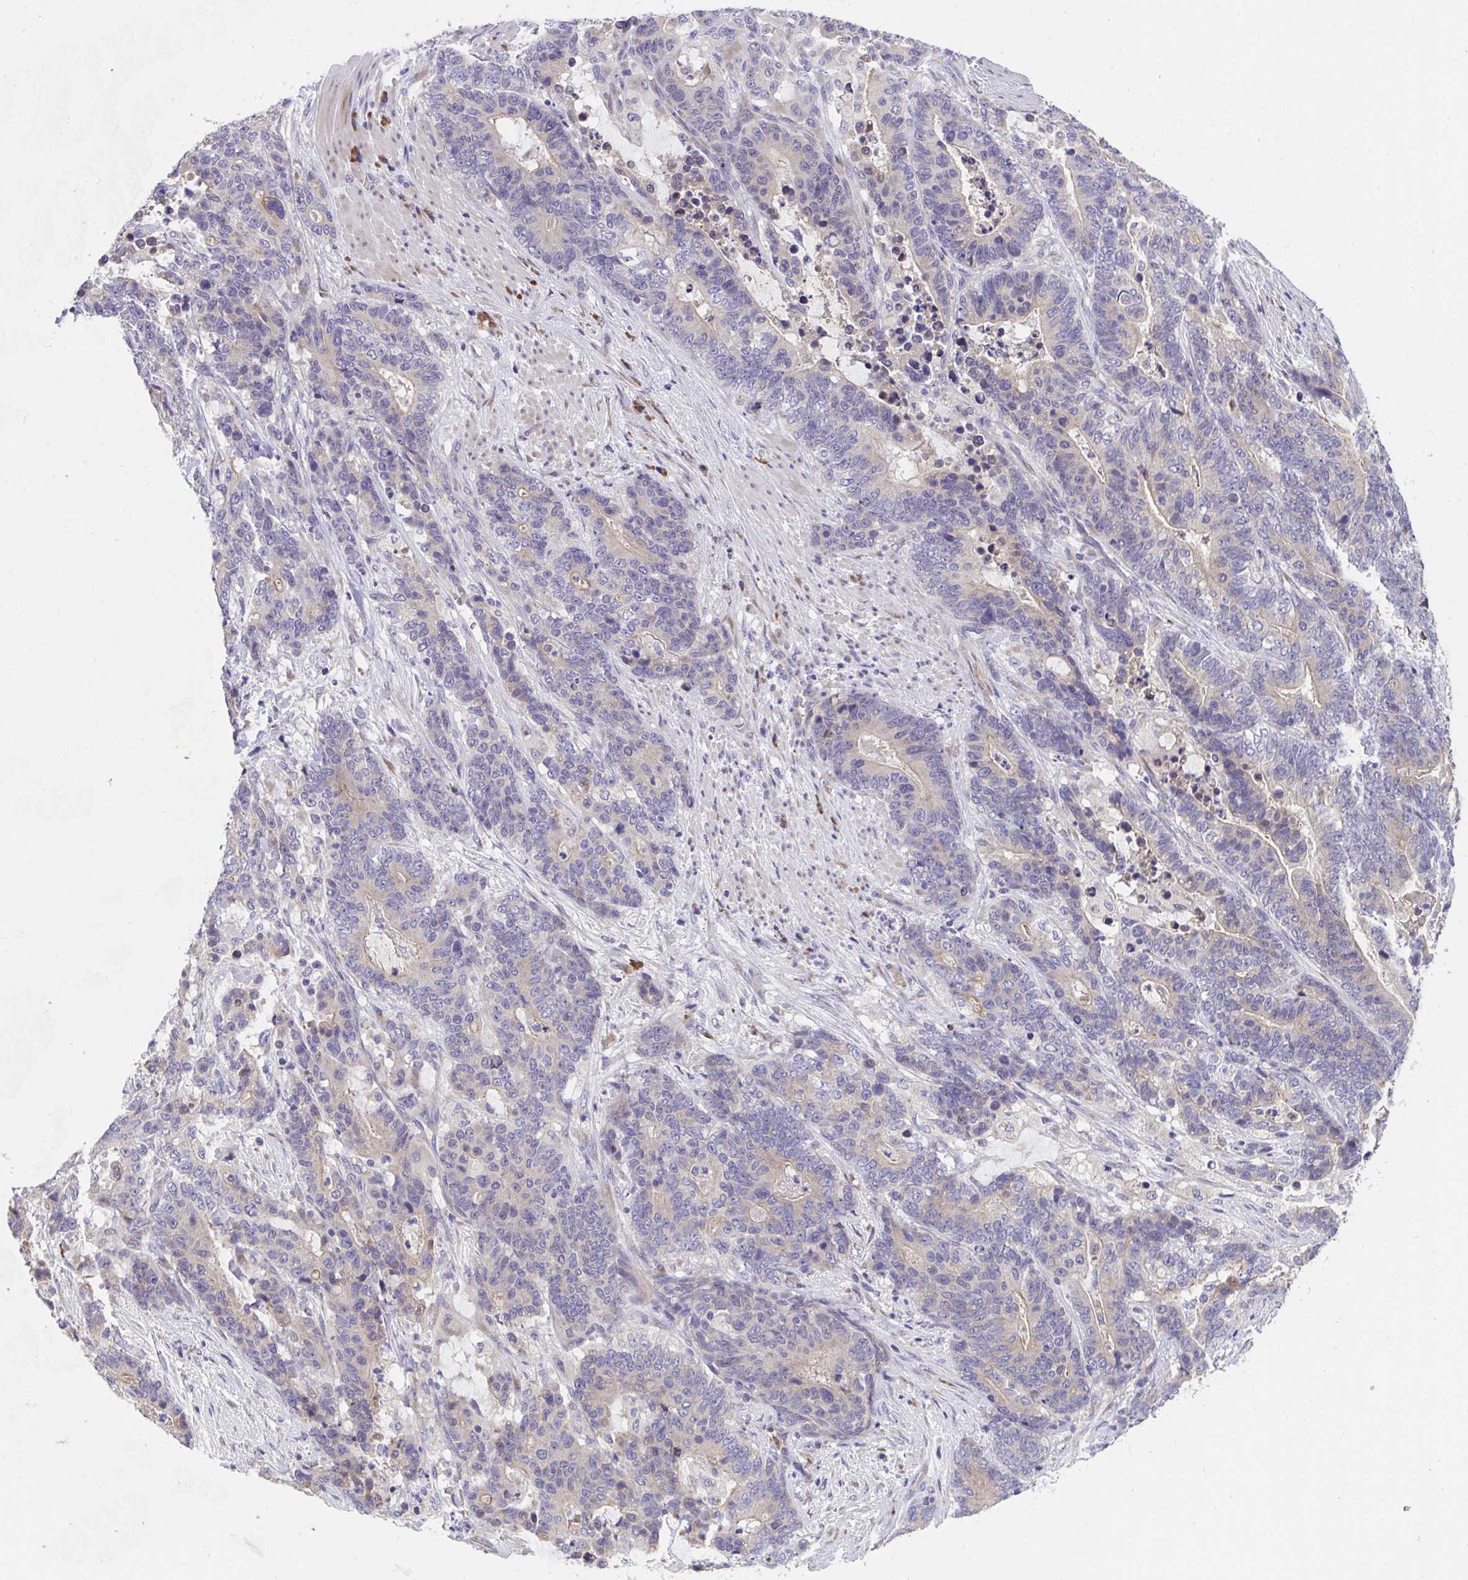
{"staining": {"intensity": "negative", "quantity": "none", "location": "none"}, "tissue": "stomach cancer", "cell_type": "Tumor cells", "image_type": "cancer", "snomed": [{"axis": "morphology", "description": "Normal tissue, NOS"}, {"axis": "morphology", "description": "Adenocarcinoma, NOS"}, {"axis": "topography", "description": "Stomach"}], "caption": "The micrograph shows no staining of tumor cells in stomach cancer (adenocarcinoma).", "gene": "SUSD4", "patient": {"sex": "female", "age": 64}}